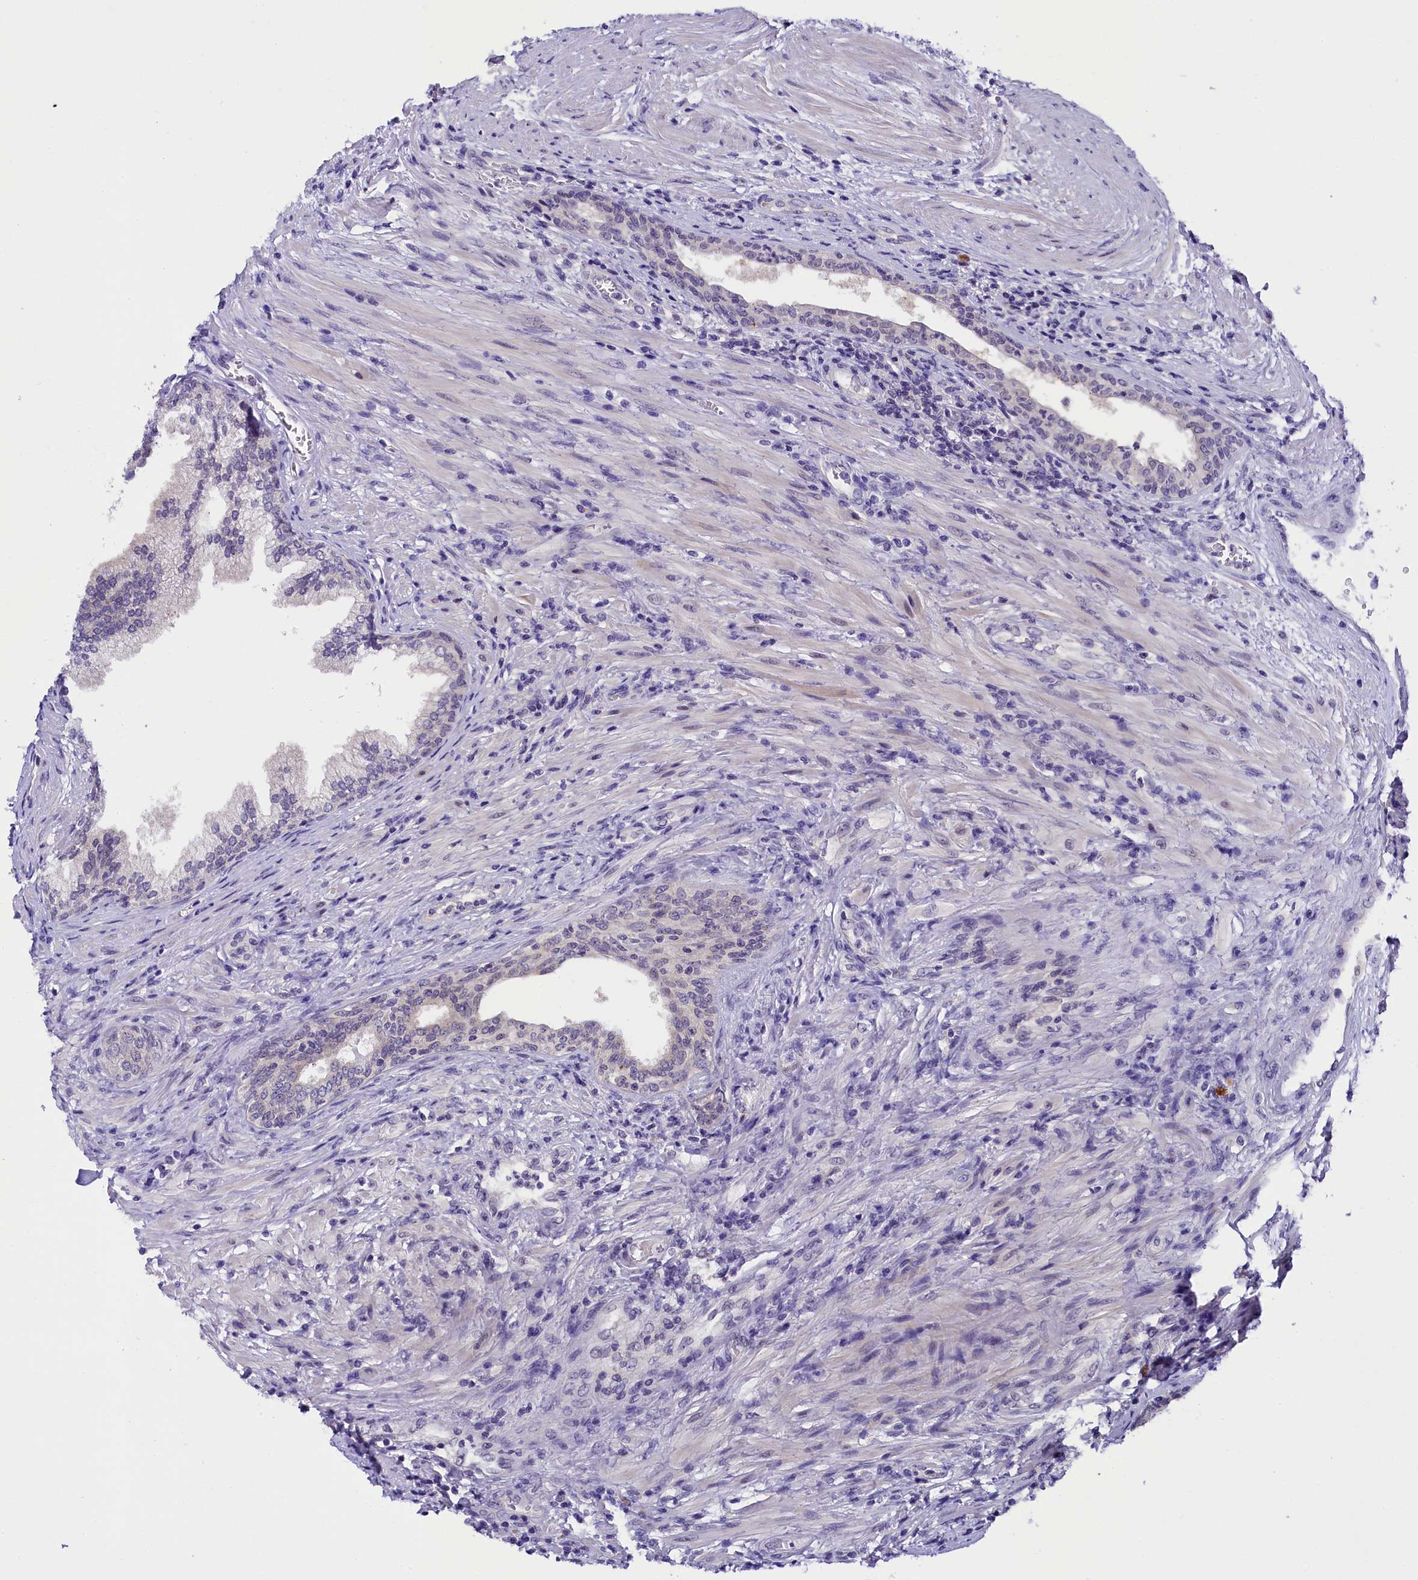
{"staining": {"intensity": "negative", "quantity": "none", "location": "none"}, "tissue": "prostate", "cell_type": "Glandular cells", "image_type": "normal", "snomed": [{"axis": "morphology", "description": "Normal tissue, NOS"}, {"axis": "topography", "description": "Prostate"}], "caption": "The image reveals no staining of glandular cells in normal prostate.", "gene": "IQCN", "patient": {"sex": "male", "age": 76}}